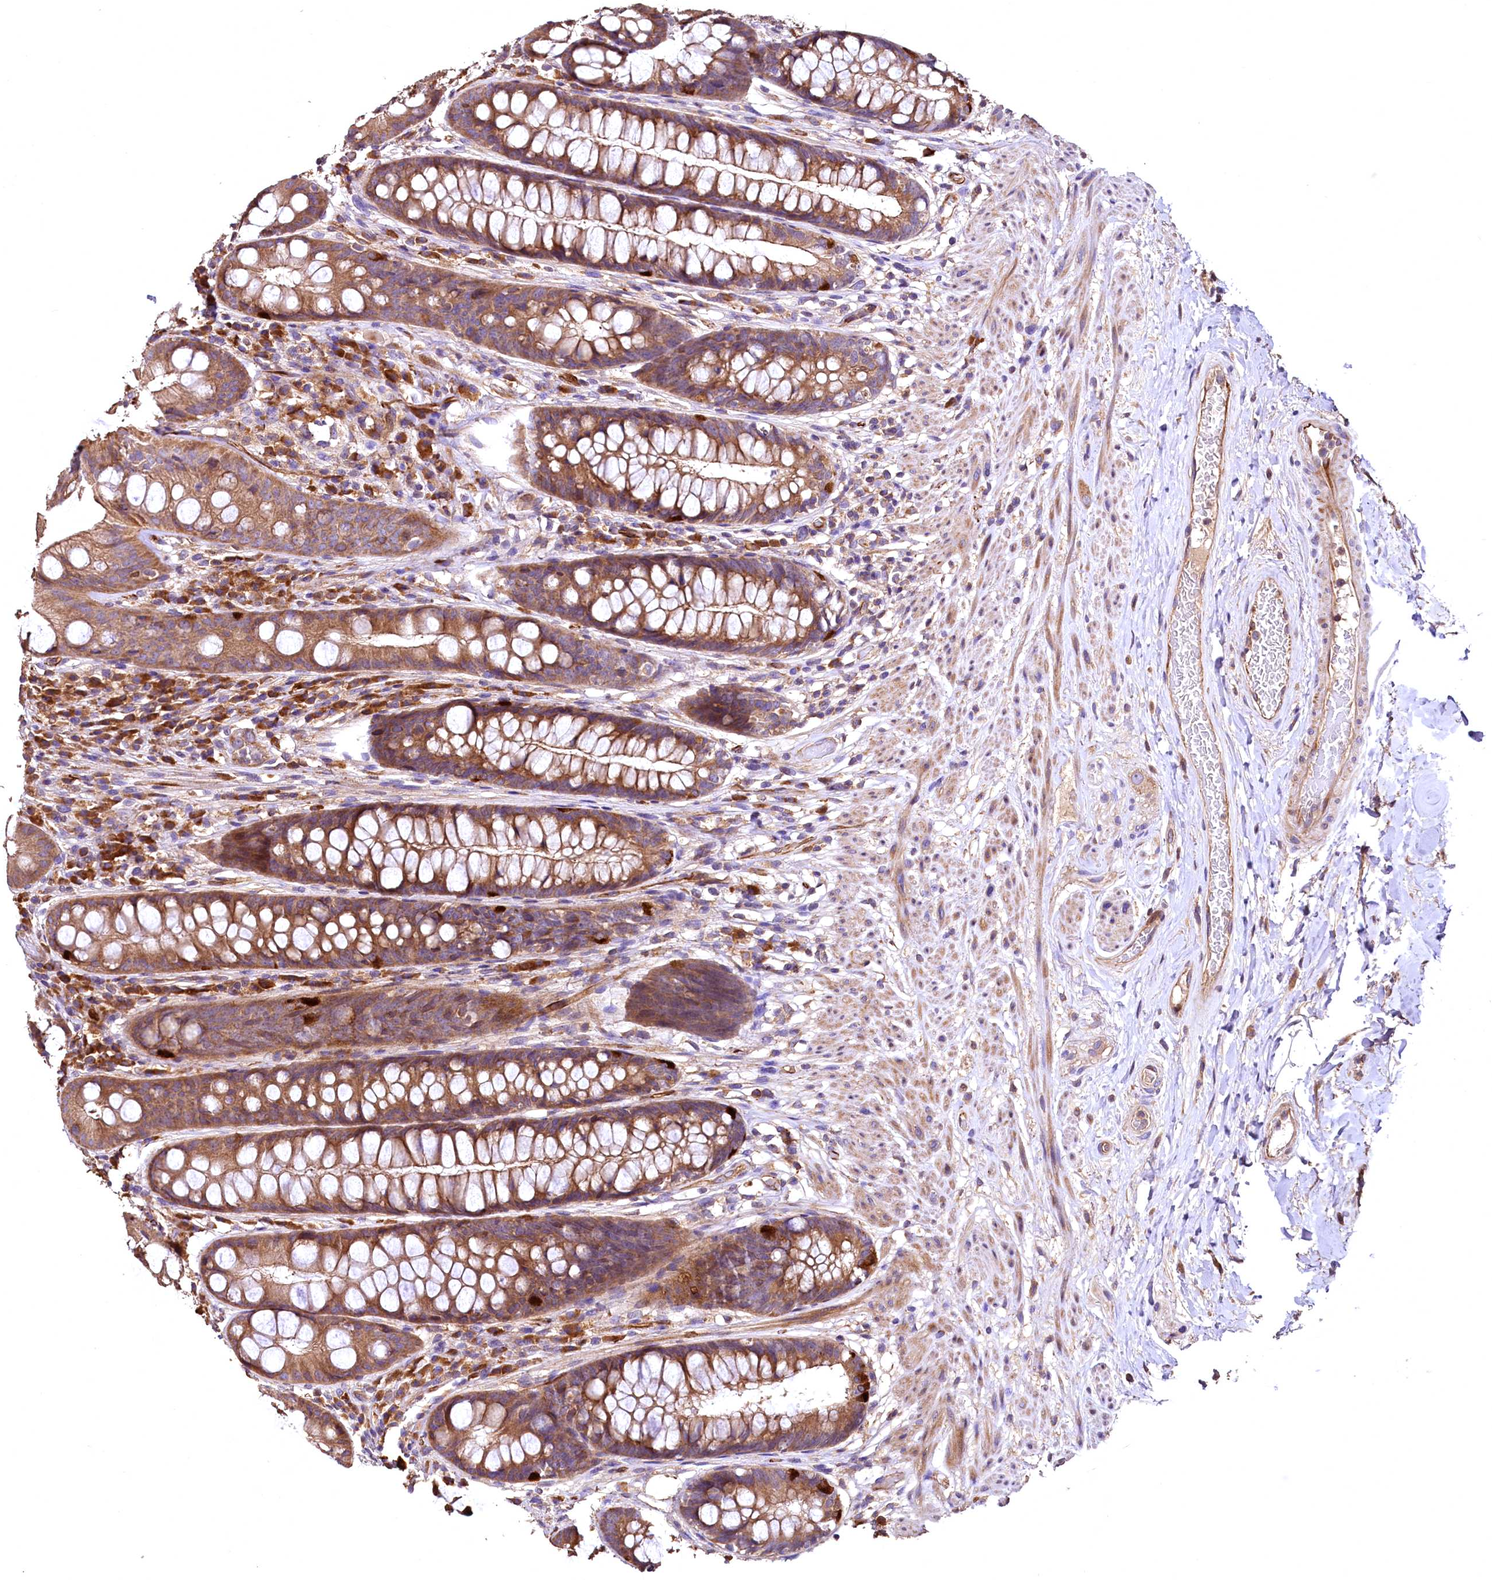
{"staining": {"intensity": "moderate", "quantity": ">75%", "location": "cytoplasmic/membranous"}, "tissue": "rectum", "cell_type": "Glandular cells", "image_type": "normal", "snomed": [{"axis": "morphology", "description": "Normal tissue, NOS"}, {"axis": "topography", "description": "Rectum"}], "caption": "This micrograph demonstrates immunohistochemistry staining of benign rectum, with medium moderate cytoplasmic/membranous expression in approximately >75% of glandular cells.", "gene": "RASSF1", "patient": {"sex": "male", "age": 74}}